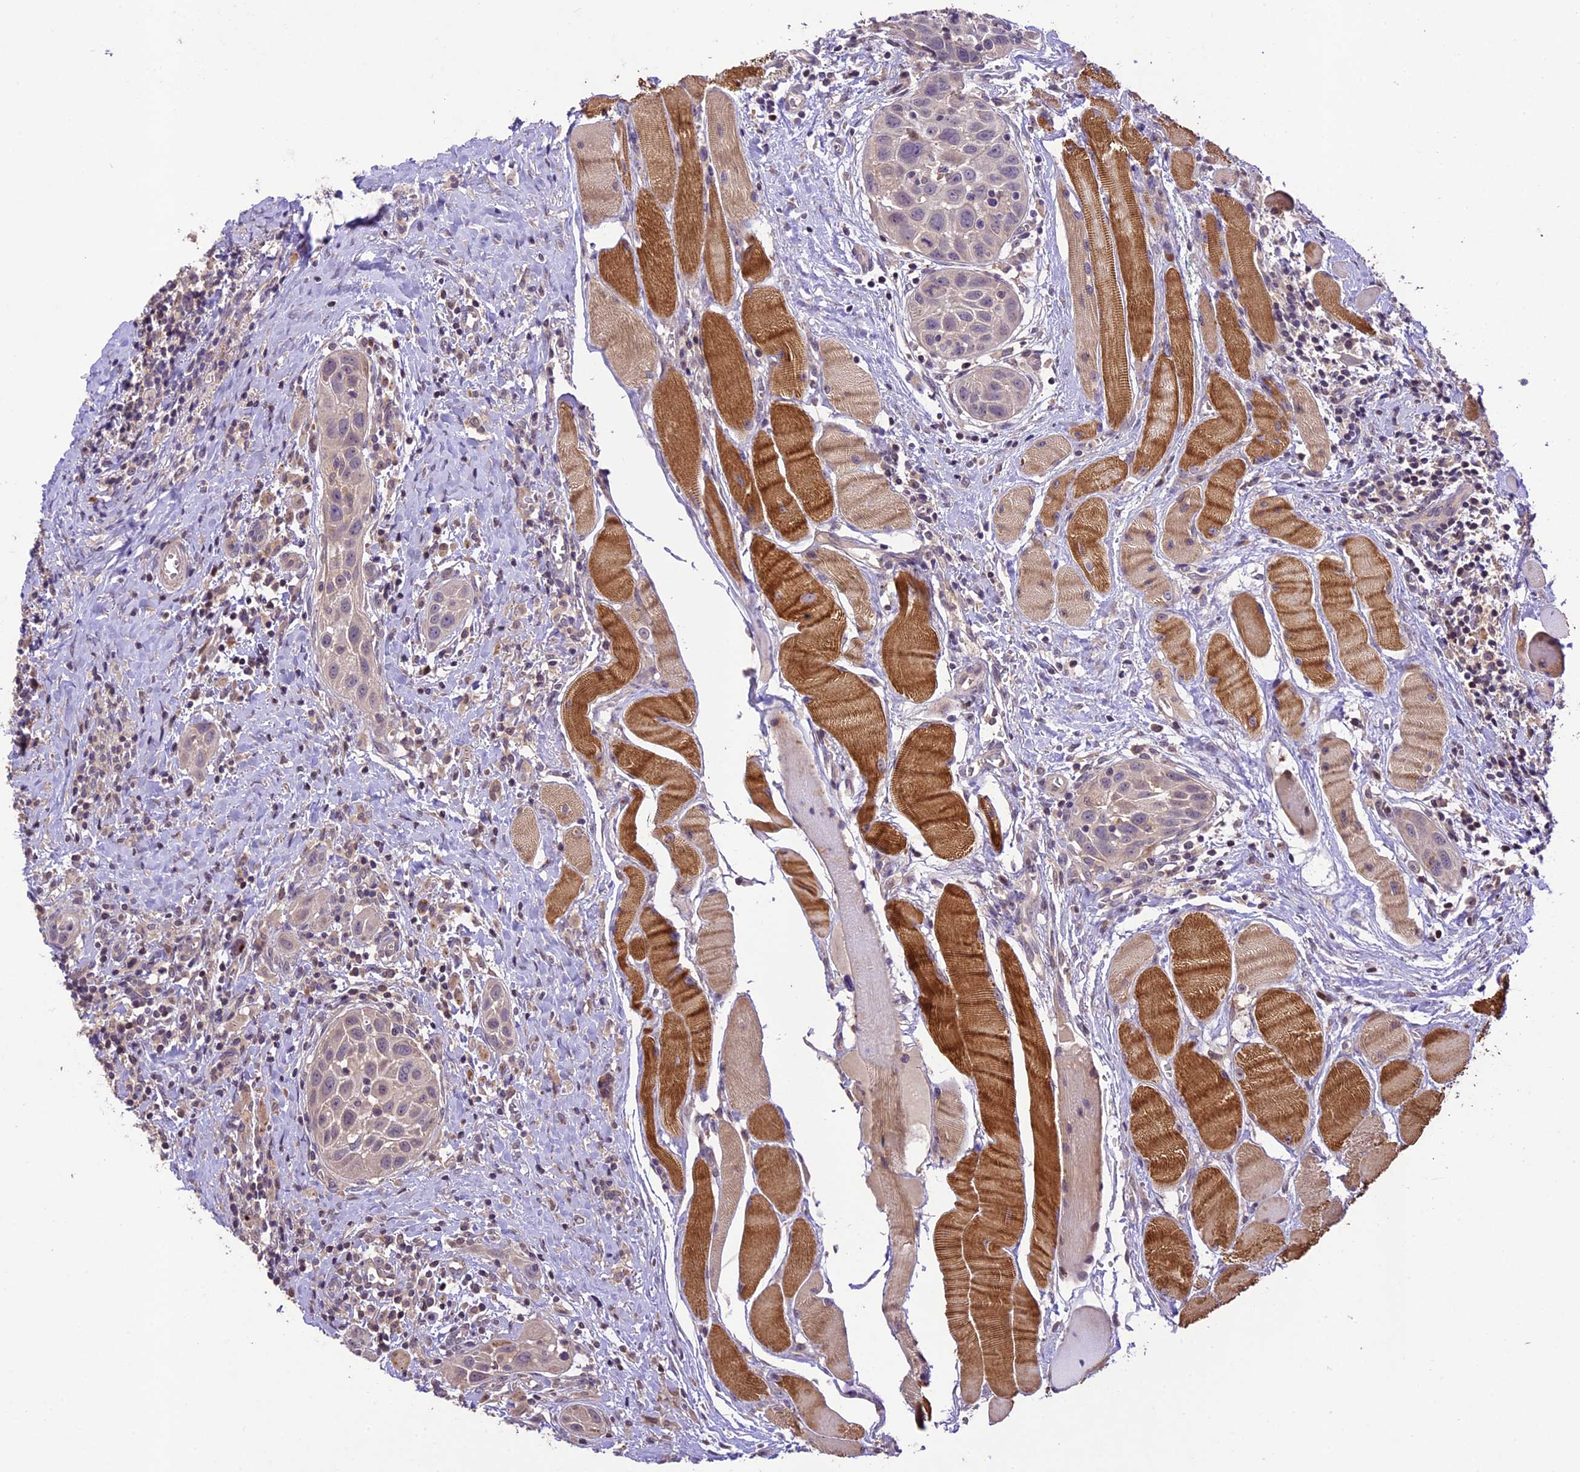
{"staining": {"intensity": "negative", "quantity": "none", "location": "none"}, "tissue": "head and neck cancer", "cell_type": "Tumor cells", "image_type": "cancer", "snomed": [{"axis": "morphology", "description": "Squamous cell carcinoma, NOS"}, {"axis": "topography", "description": "Oral tissue"}, {"axis": "topography", "description": "Head-Neck"}], "caption": "A high-resolution image shows immunohistochemistry (IHC) staining of head and neck squamous cell carcinoma, which demonstrates no significant positivity in tumor cells.", "gene": "DGKH", "patient": {"sex": "female", "age": 50}}